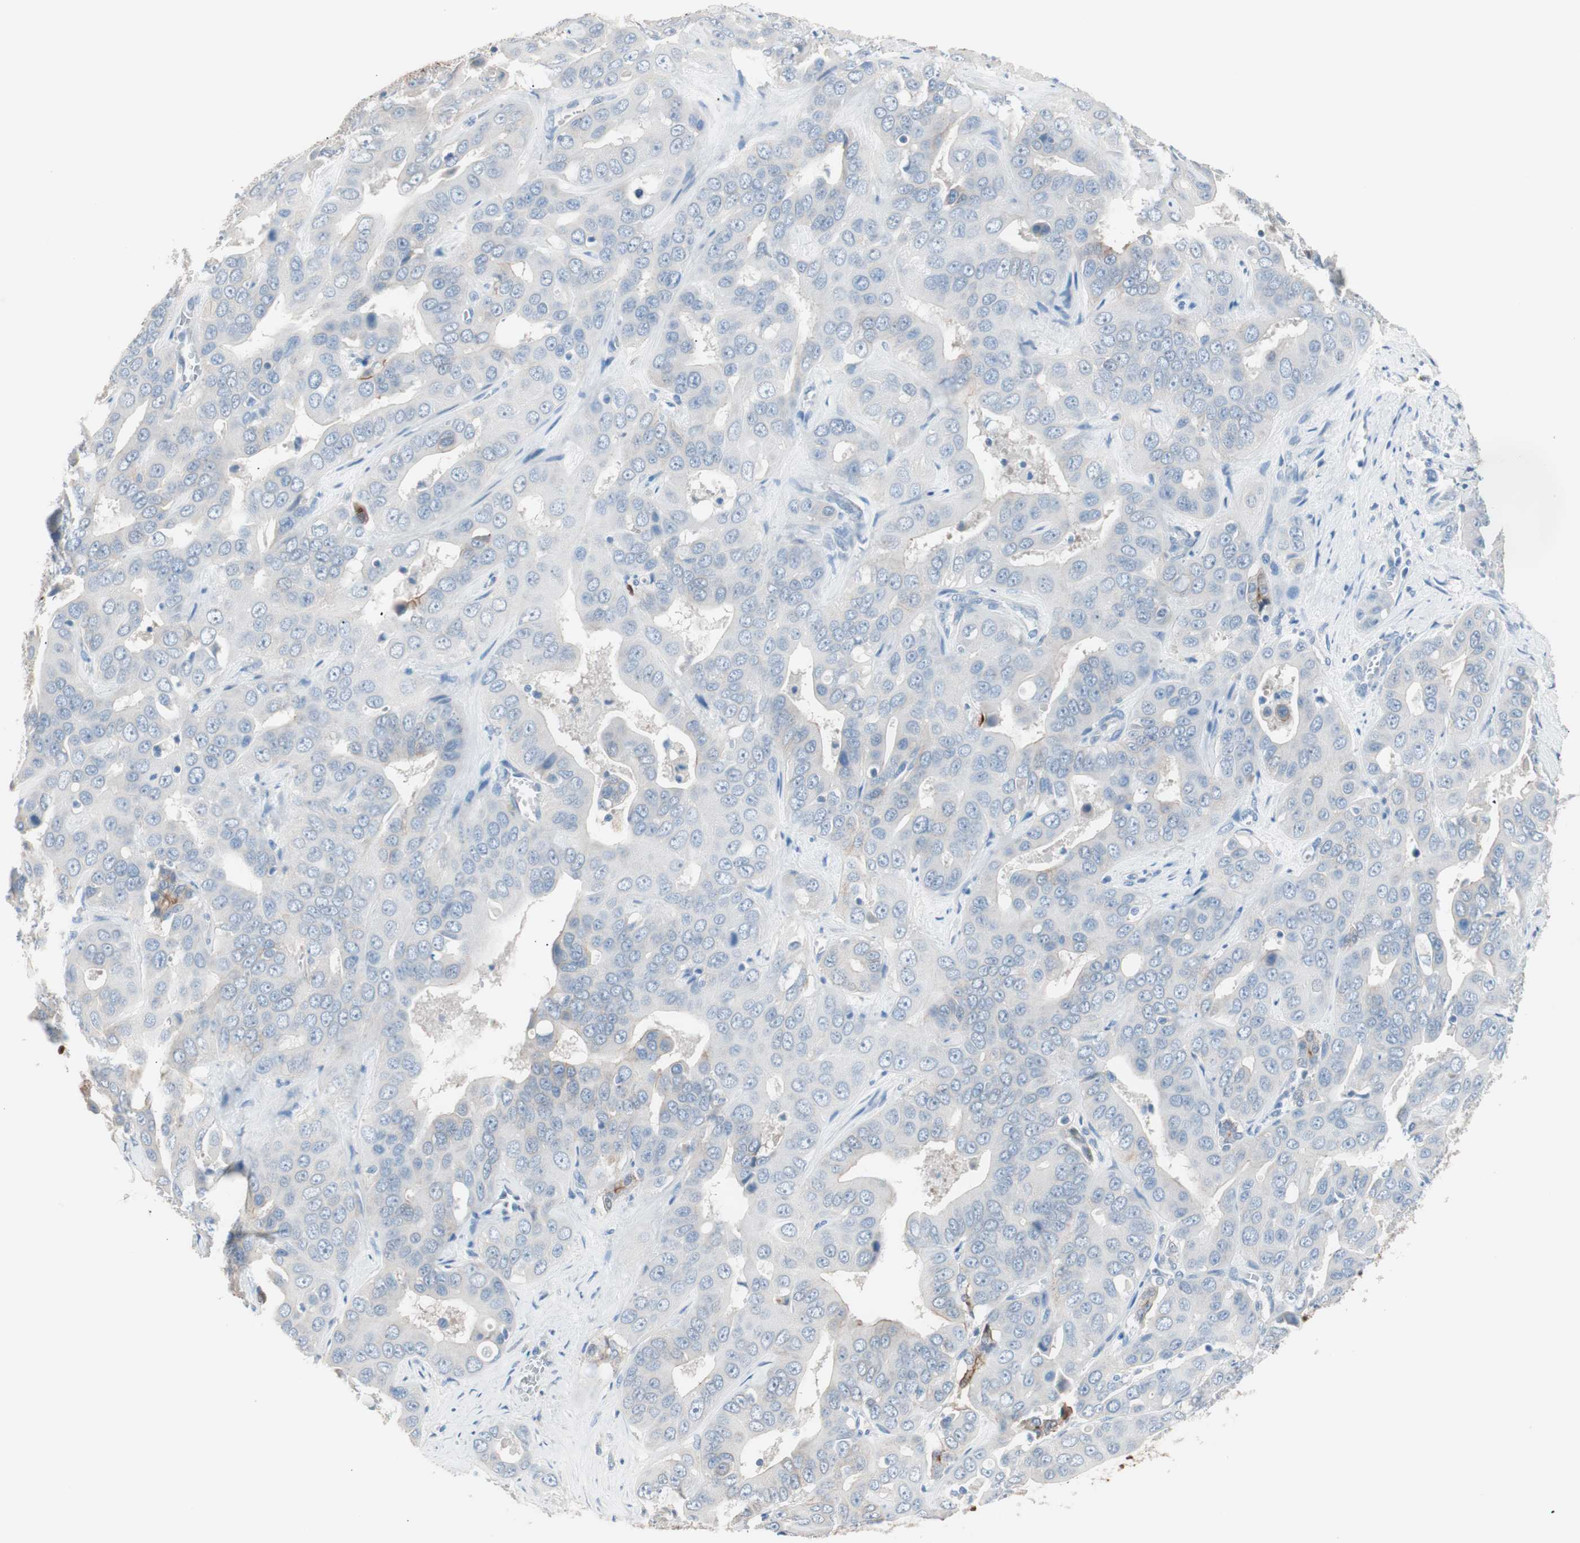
{"staining": {"intensity": "negative", "quantity": "none", "location": "none"}, "tissue": "liver cancer", "cell_type": "Tumor cells", "image_type": "cancer", "snomed": [{"axis": "morphology", "description": "Cholangiocarcinoma"}, {"axis": "topography", "description": "Liver"}], "caption": "This is an IHC image of liver cancer. There is no staining in tumor cells.", "gene": "VIL1", "patient": {"sex": "female", "age": 52}}